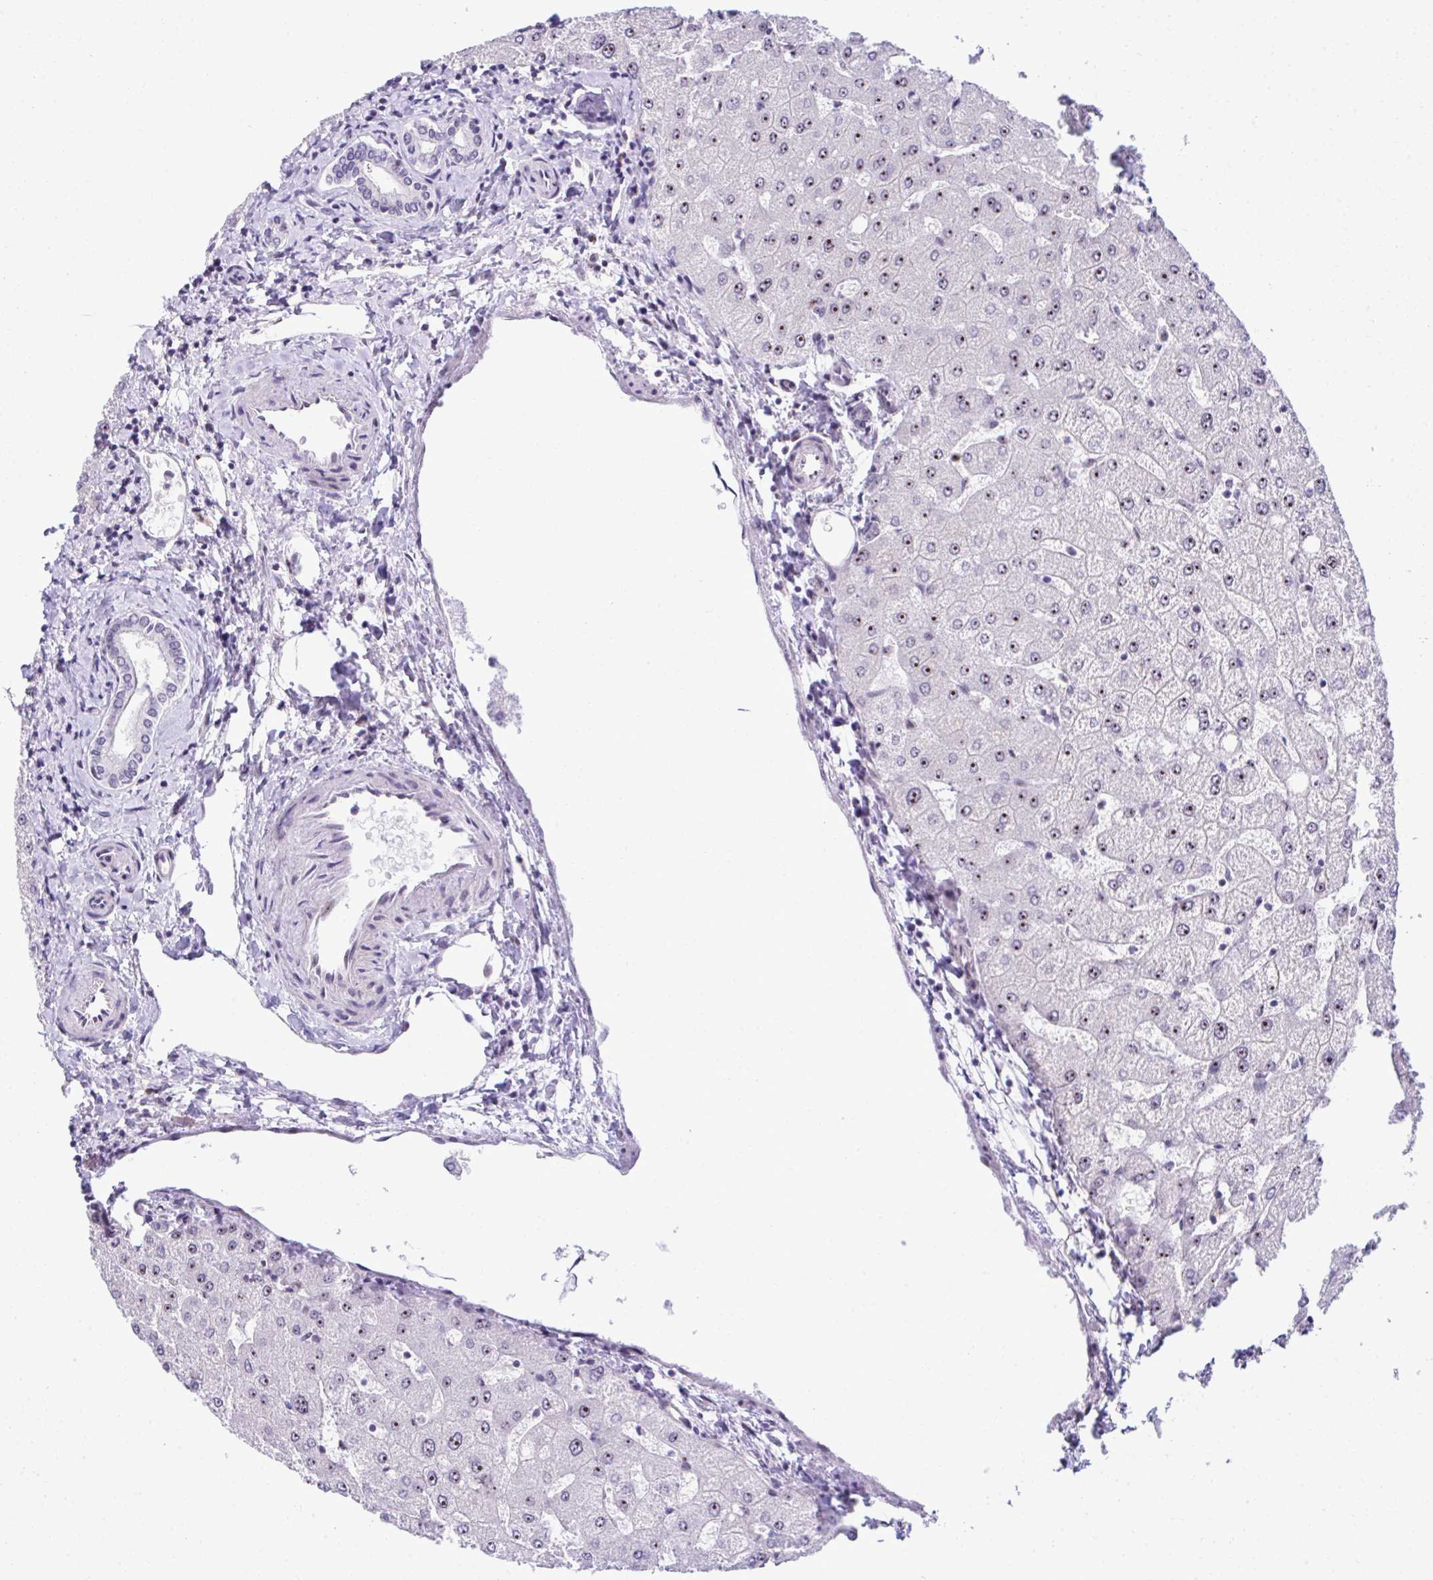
{"staining": {"intensity": "weak", "quantity": "<25%", "location": "nuclear"}, "tissue": "liver", "cell_type": "Cholangiocytes", "image_type": "normal", "snomed": [{"axis": "morphology", "description": "Normal tissue, NOS"}, {"axis": "topography", "description": "Liver"}], "caption": "The immunohistochemistry (IHC) image has no significant staining in cholangiocytes of liver. Brightfield microscopy of IHC stained with DAB (brown) and hematoxylin (blue), captured at high magnification.", "gene": "CEP72", "patient": {"sex": "female", "age": 54}}